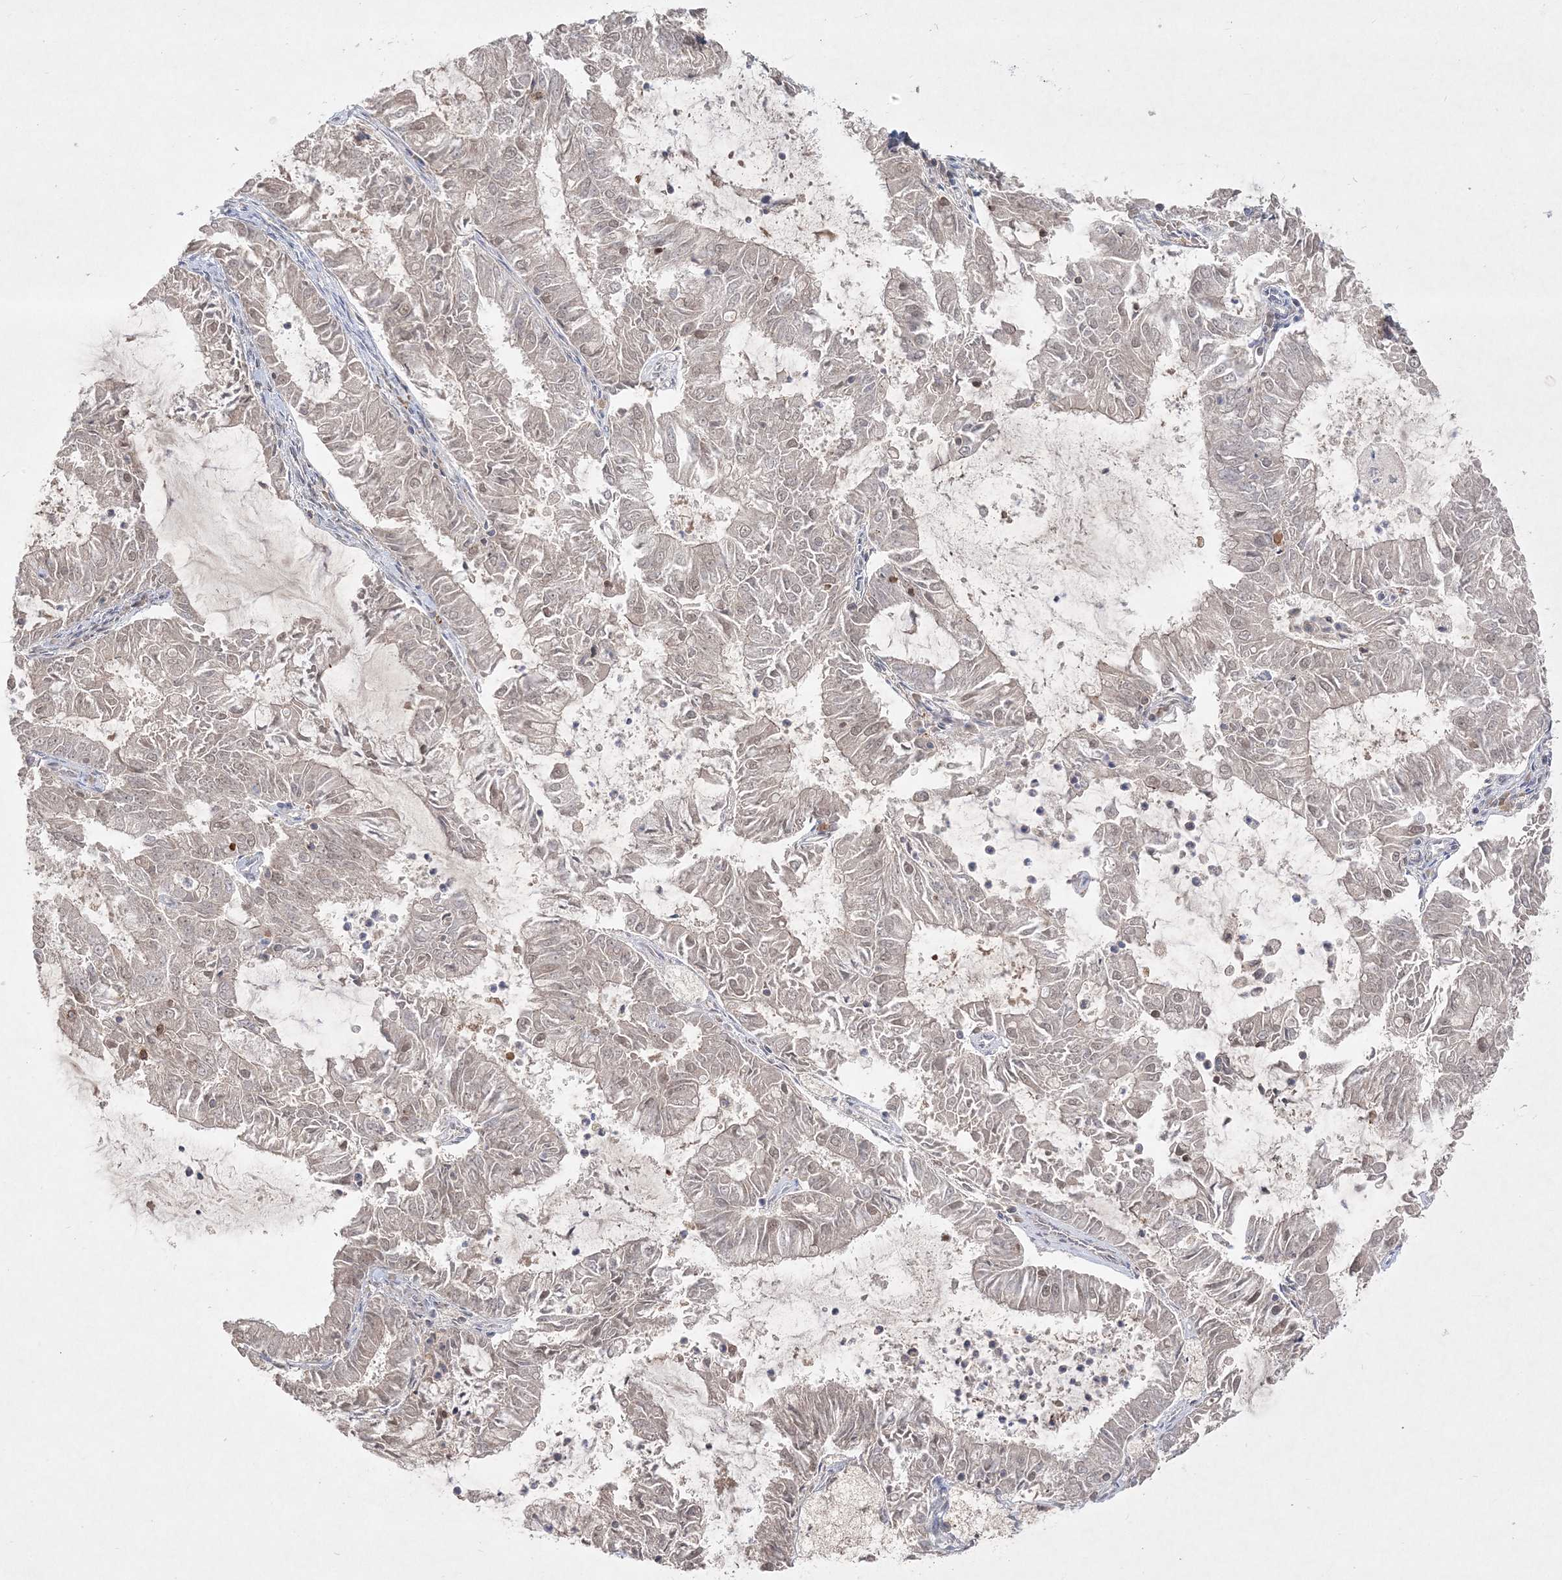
{"staining": {"intensity": "negative", "quantity": "none", "location": "none"}, "tissue": "endometrial cancer", "cell_type": "Tumor cells", "image_type": "cancer", "snomed": [{"axis": "morphology", "description": "Adenocarcinoma, NOS"}, {"axis": "topography", "description": "Endometrium"}], "caption": "High magnification brightfield microscopy of endometrial cancer (adenocarcinoma) stained with DAB (brown) and counterstained with hematoxylin (blue): tumor cells show no significant expression.", "gene": "CLNK", "patient": {"sex": "female", "age": 57}}